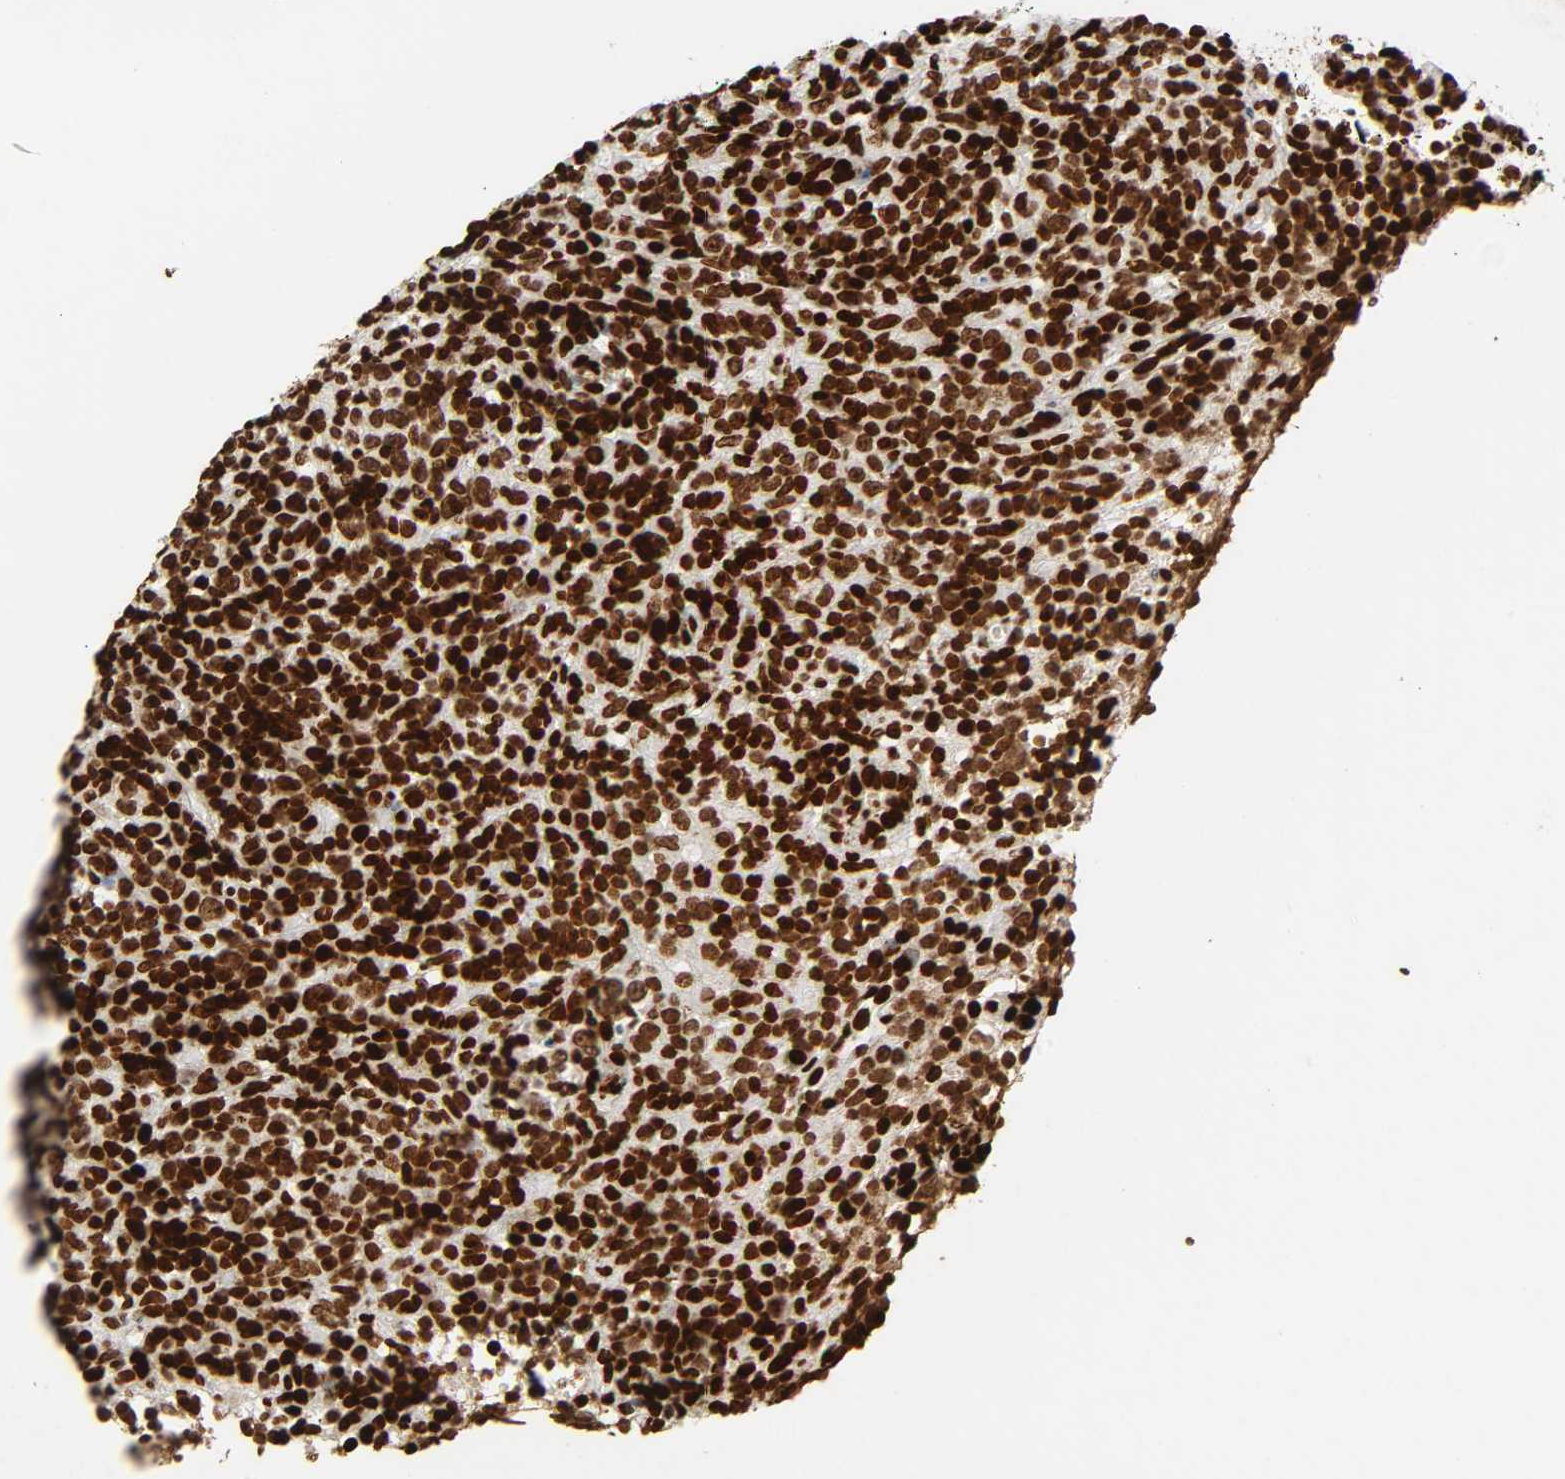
{"staining": {"intensity": "strong", "quantity": ">75%", "location": "nuclear"}, "tissue": "lymphoma", "cell_type": "Tumor cells", "image_type": "cancer", "snomed": [{"axis": "morphology", "description": "Malignant lymphoma, non-Hodgkin's type, High grade"}, {"axis": "topography", "description": "Lymph node"}], "caption": "High-grade malignant lymphoma, non-Hodgkin's type was stained to show a protein in brown. There is high levels of strong nuclear staining in about >75% of tumor cells.", "gene": "RXRA", "patient": {"sex": "female", "age": 76}}